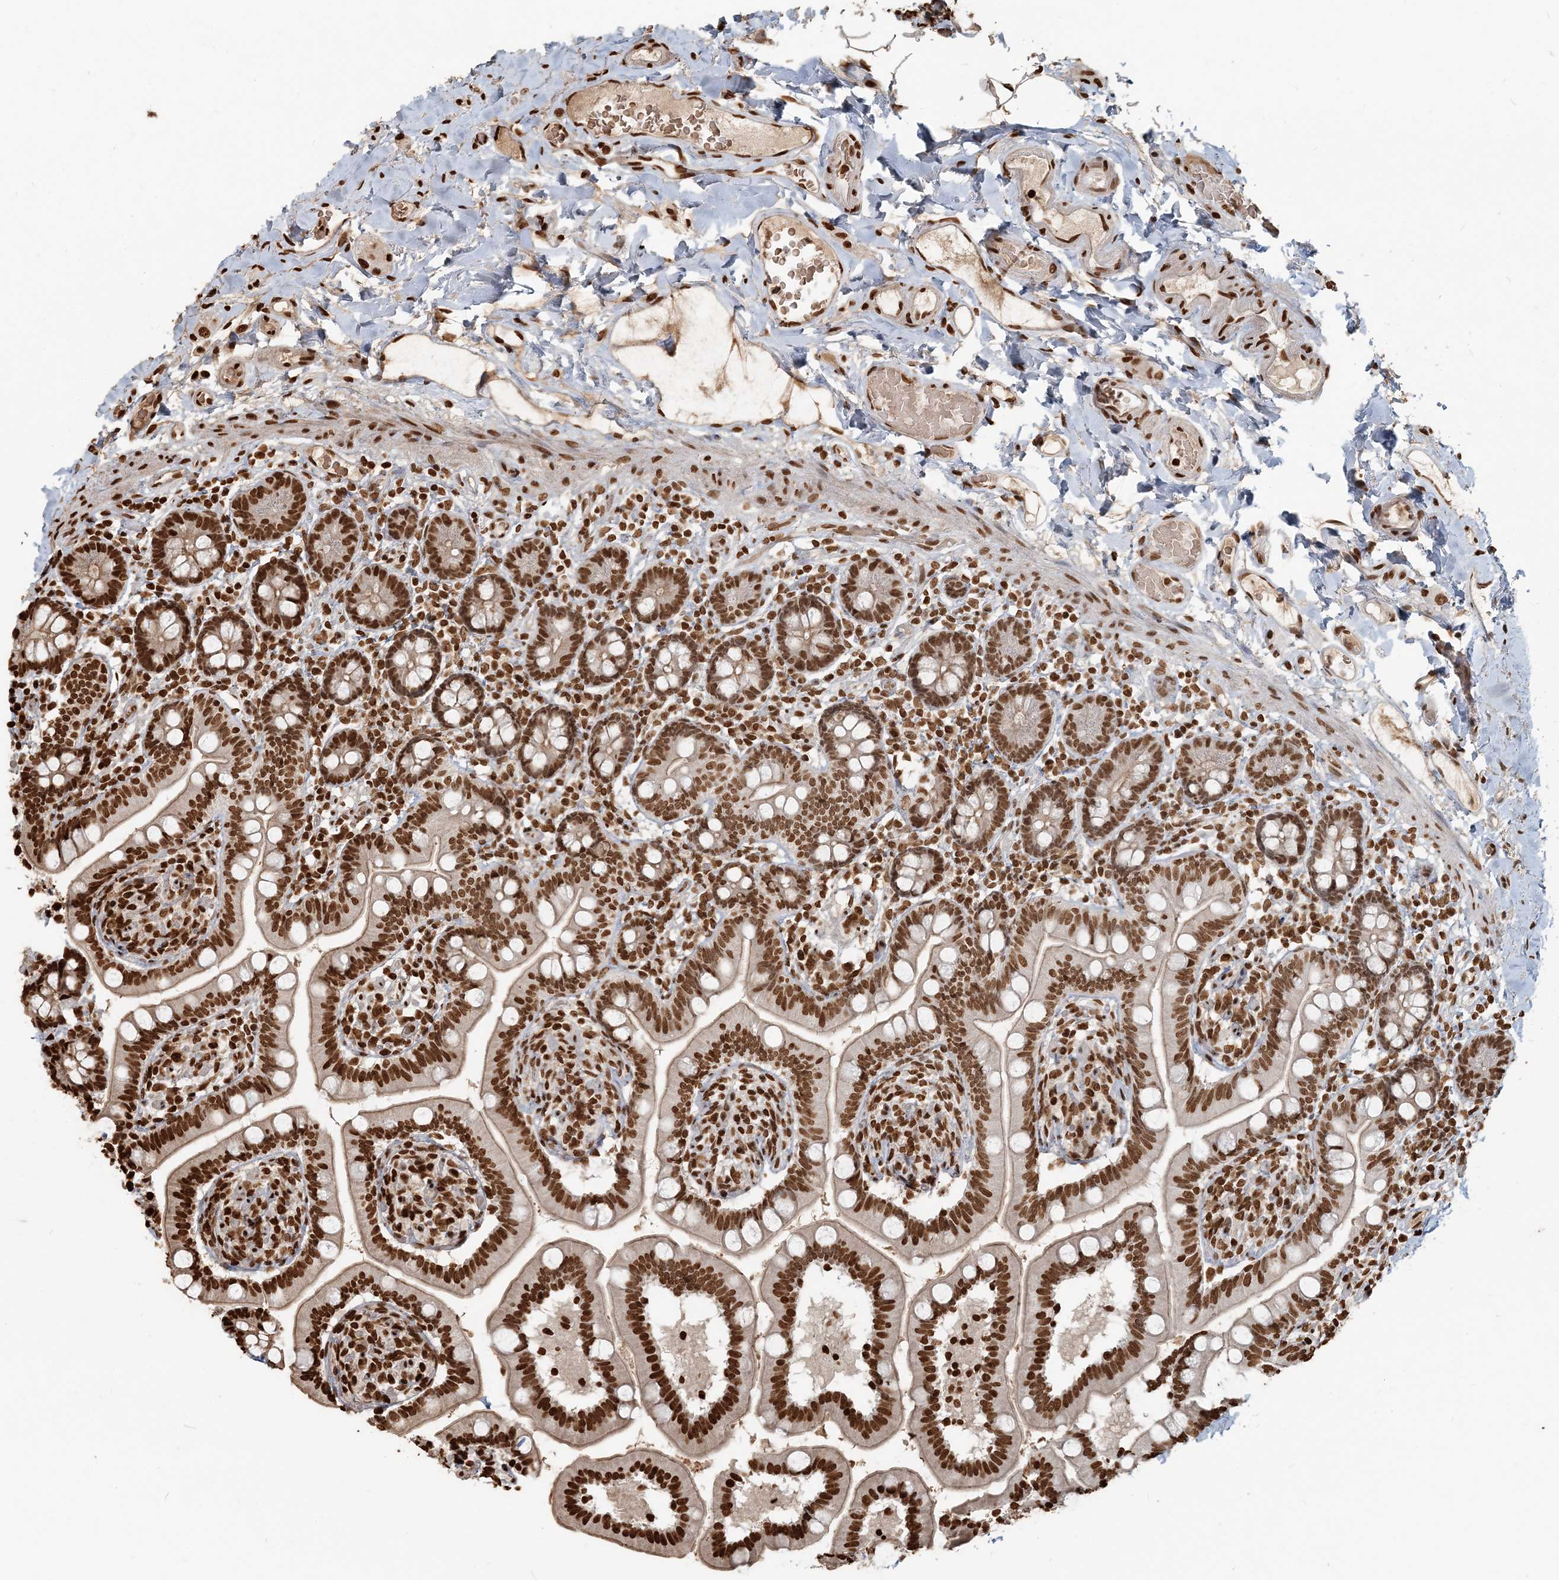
{"staining": {"intensity": "strong", "quantity": ">75%", "location": "nuclear"}, "tissue": "small intestine", "cell_type": "Glandular cells", "image_type": "normal", "snomed": [{"axis": "morphology", "description": "Normal tissue, NOS"}, {"axis": "topography", "description": "Small intestine"}], "caption": "Immunohistochemical staining of normal small intestine exhibits >75% levels of strong nuclear protein expression in about >75% of glandular cells. Nuclei are stained in blue.", "gene": "H3", "patient": {"sex": "female", "age": 64}}